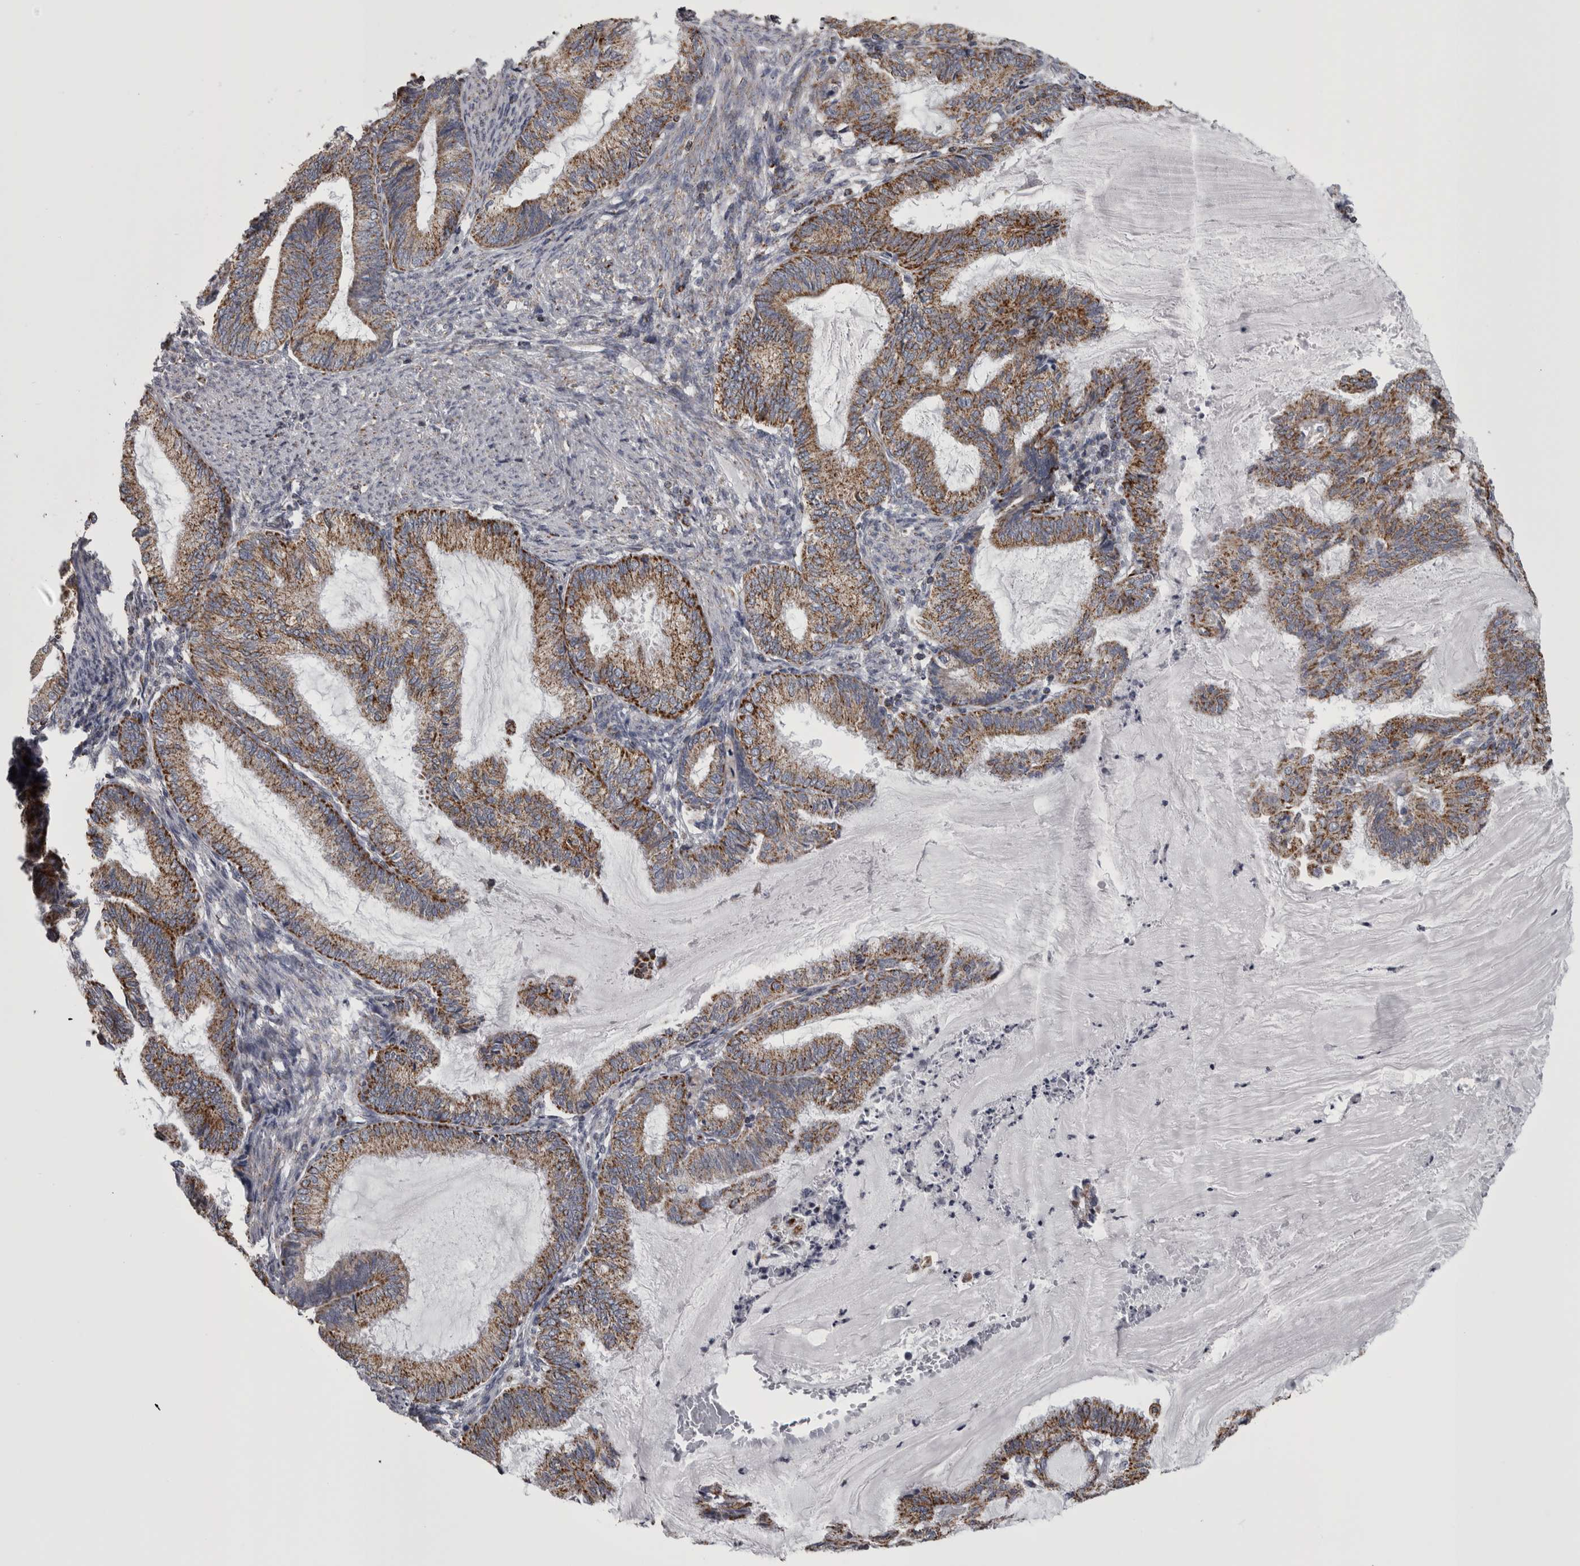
{"staining": {"intensity": "moderate", "quantity": ">75%", "location": "cytoplasmic/membranous"}, "tissue": "endometrial cancer", "cell_type": "Tumor cells", "image_type": "cancer", "snomed": [{"axis": "morphology", "description": "Adenocarcinoma, NOS"}, {"axis": "topography", "description": "Endometrium"}], "caption": "DAB immunohistochemical staining of endometrial cancer displays moderate cytoplasmic/membranous protein staining in approximately >75% of tumor cells.", "gene": "MDH2", "patient": {"sex": "female", "age": 86}}